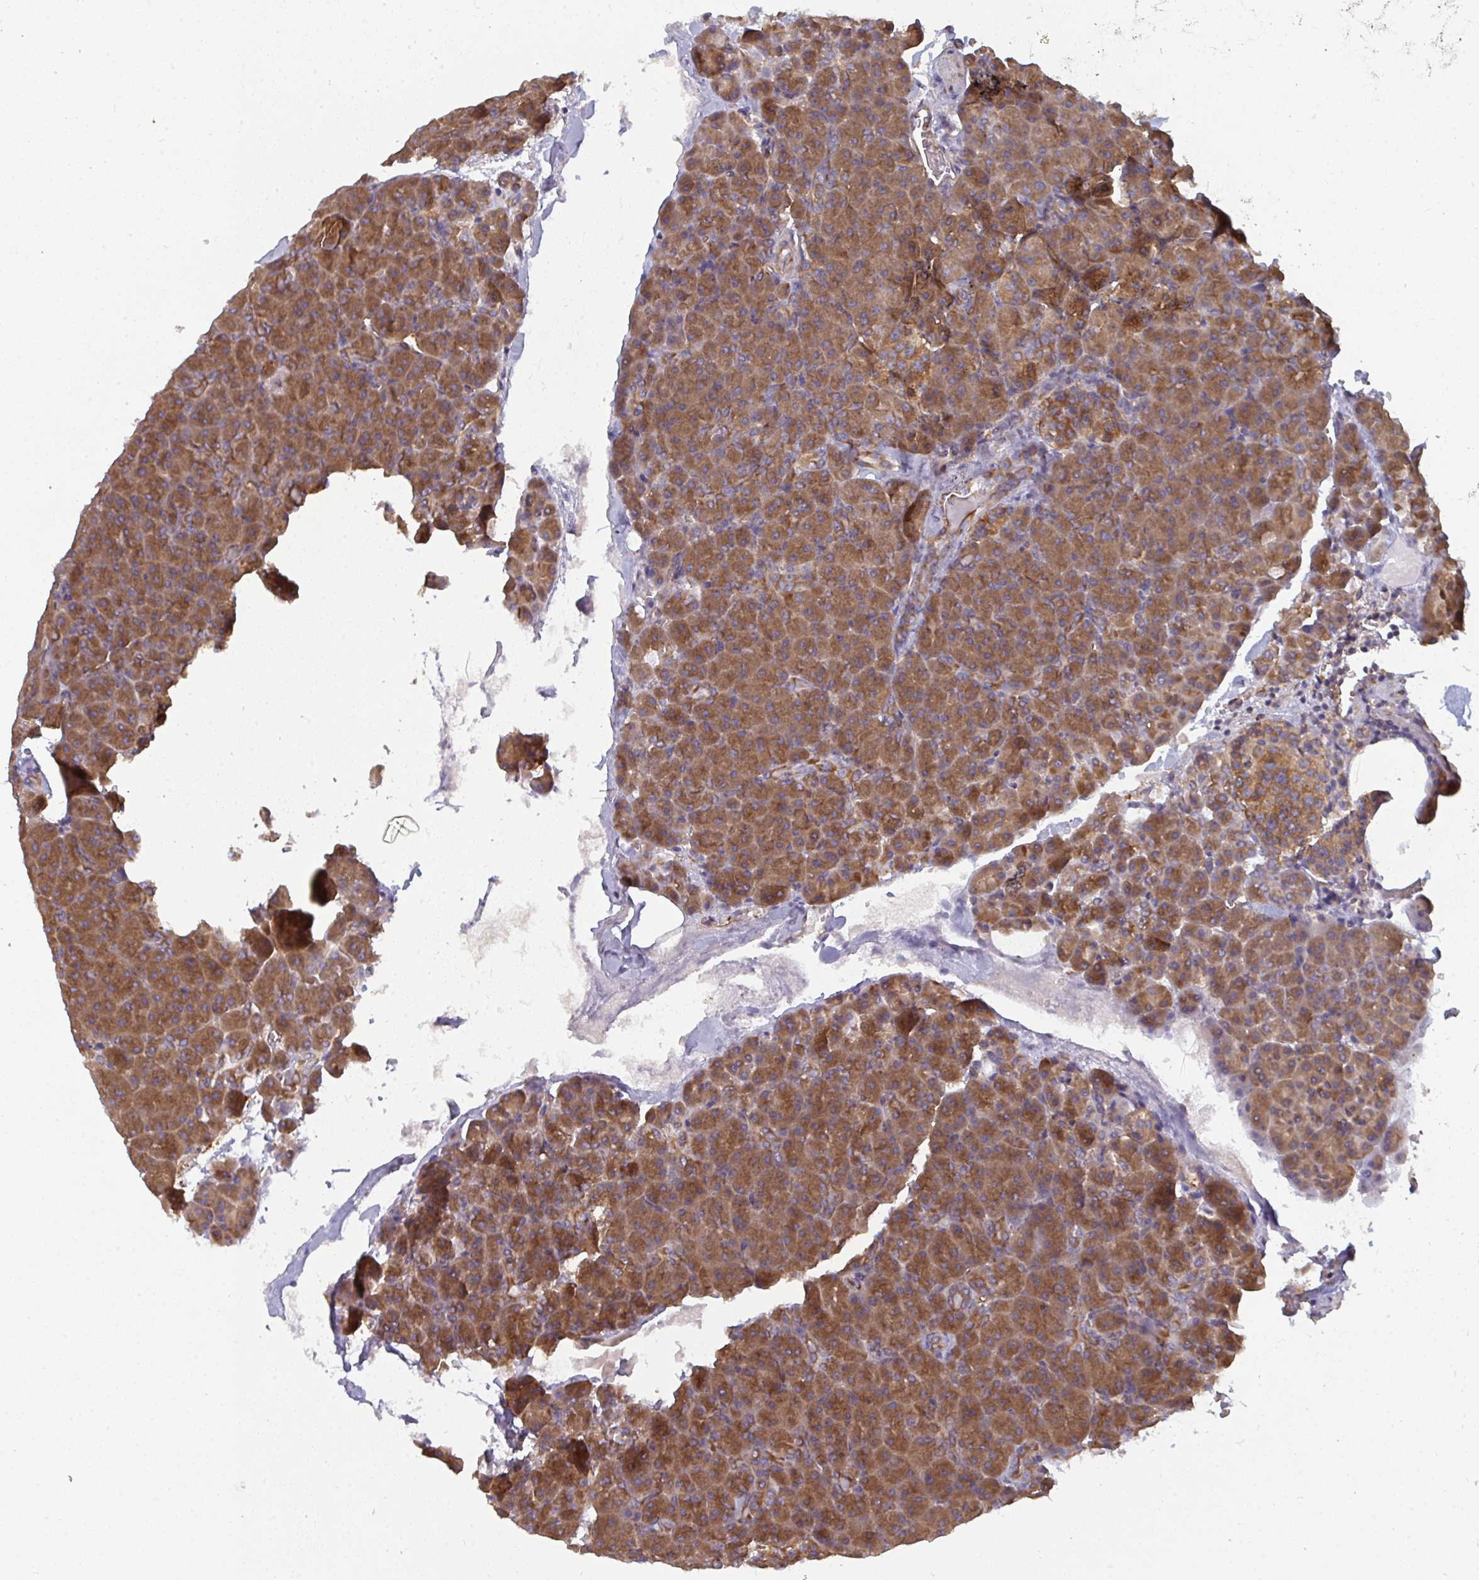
{"staining": {"intensity": "strong", "quantity": ">75%", "location": "cytoplasmic/membranous"}, "tissue": "pancreas", "cell_type": "Exocrine glandular cells", "image_type": "normal", "snomed": [{"axis": "morphology", "description": "Normal tissue, NOS"}, {"axis": "topography", "description": "Pancreas"}], "caption": "Immunohistochemistry (IHC) (DAB (3,3'-diaminobenzidine)) staining of benign human pancreas shows strong cytoplasmic/membranous protein expression in approximately >75% of exocrine glandular cells. (DAB (3,3'-diaminobenzidine) = brown stain, brightfield microscopy at high magnification).", "gene": "DYNC1I2", "patient": {"sex": "female", "age": 74}}